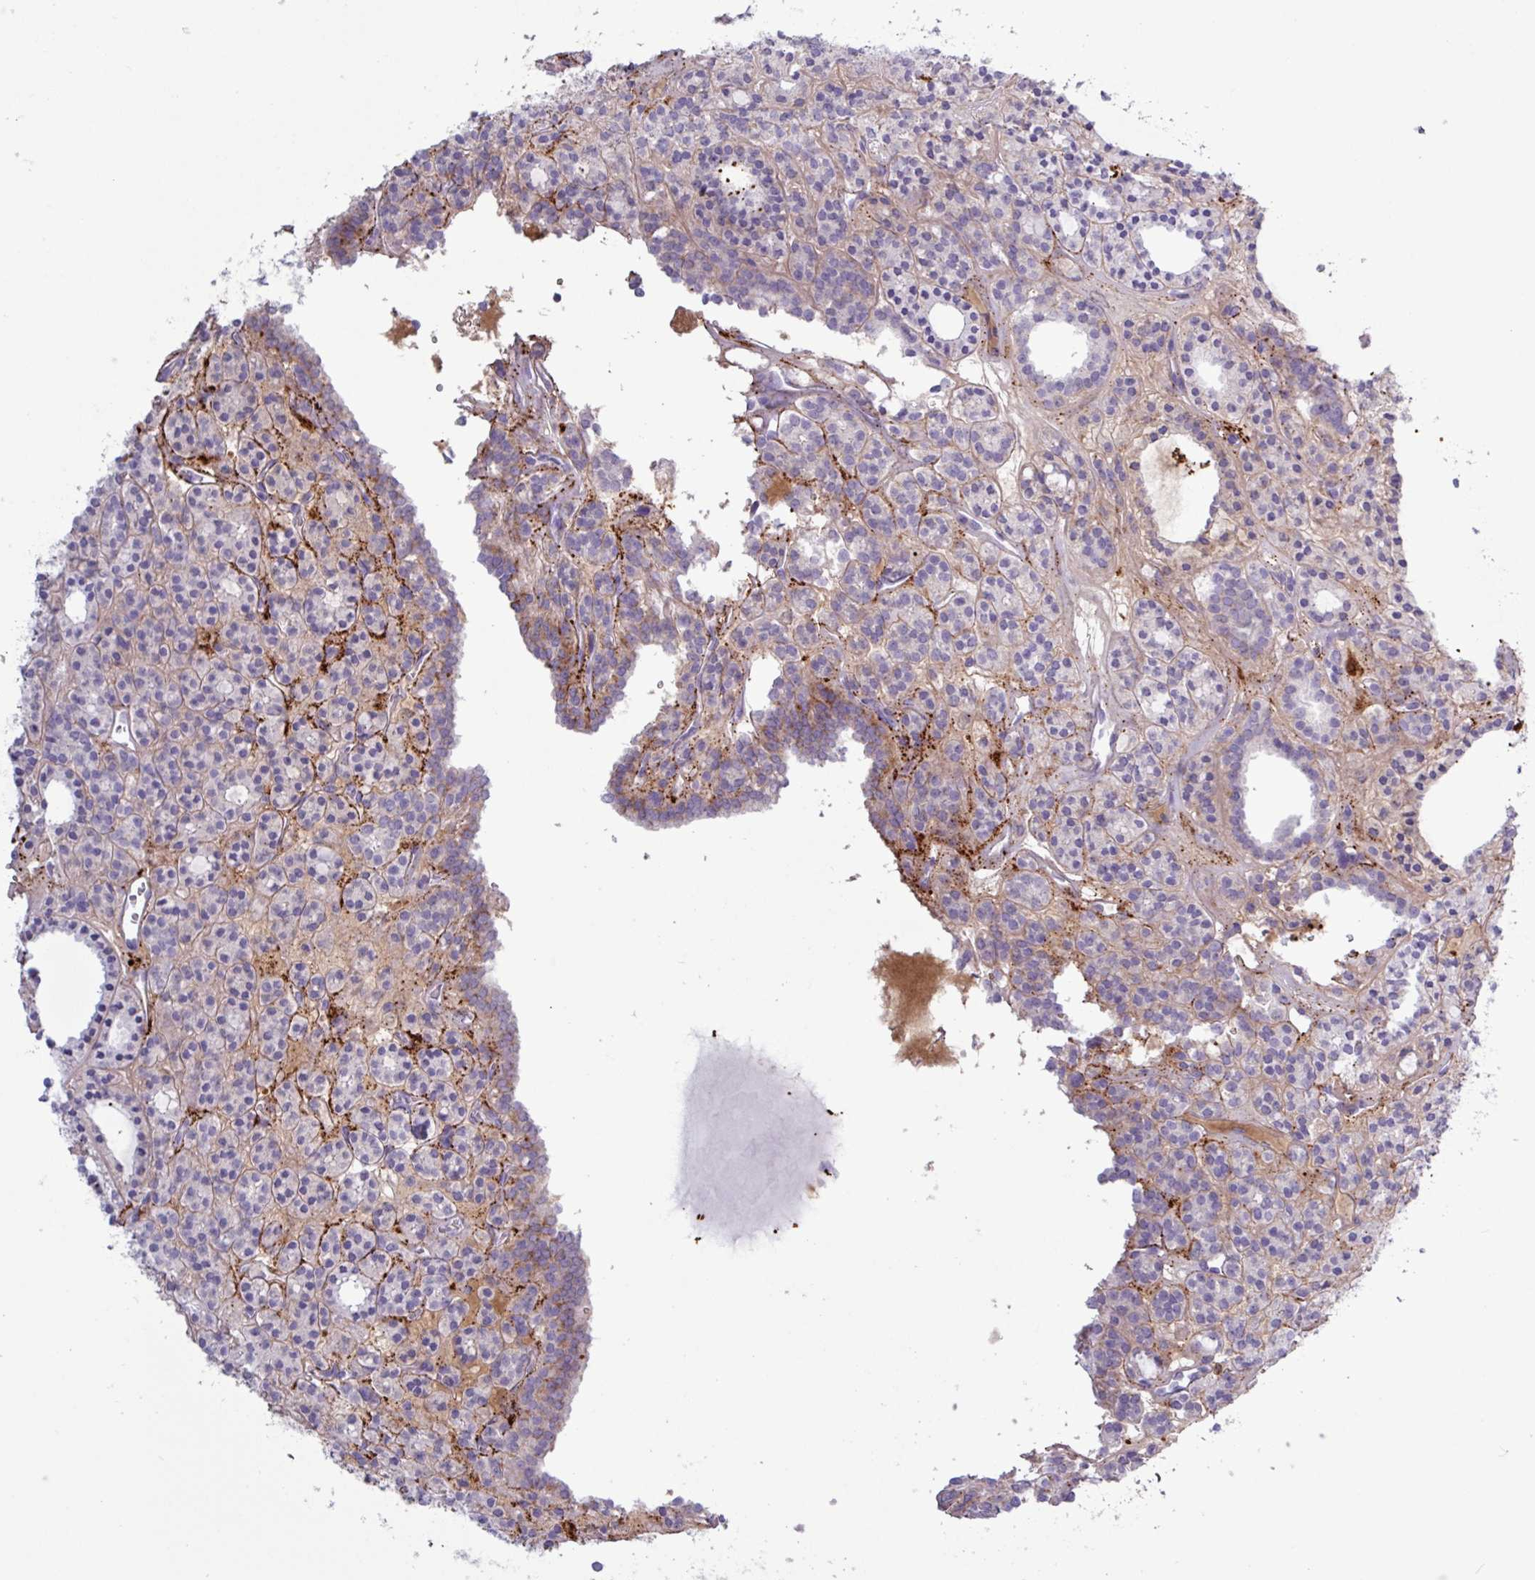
{"staining": {"intensity": "negative", "quantity": "none", "location": "none"}, "tissue": "thyroid cancer", "cell_type": "Tumor cells", "image_type": "cancer", "snomed": [{"axis": "morphology", "description": "Follicular adenoma carcinoma, NOS"}, {"axis": "topography", "description": "Thyroid gland"}], "caption": "Tumor cells are negative for protein expression in human thyroid follicular adenoma carcinoma. Nuclei are stained in blue.", "gene": "C4B", "patient": {"sex": "female", "age": 63}}